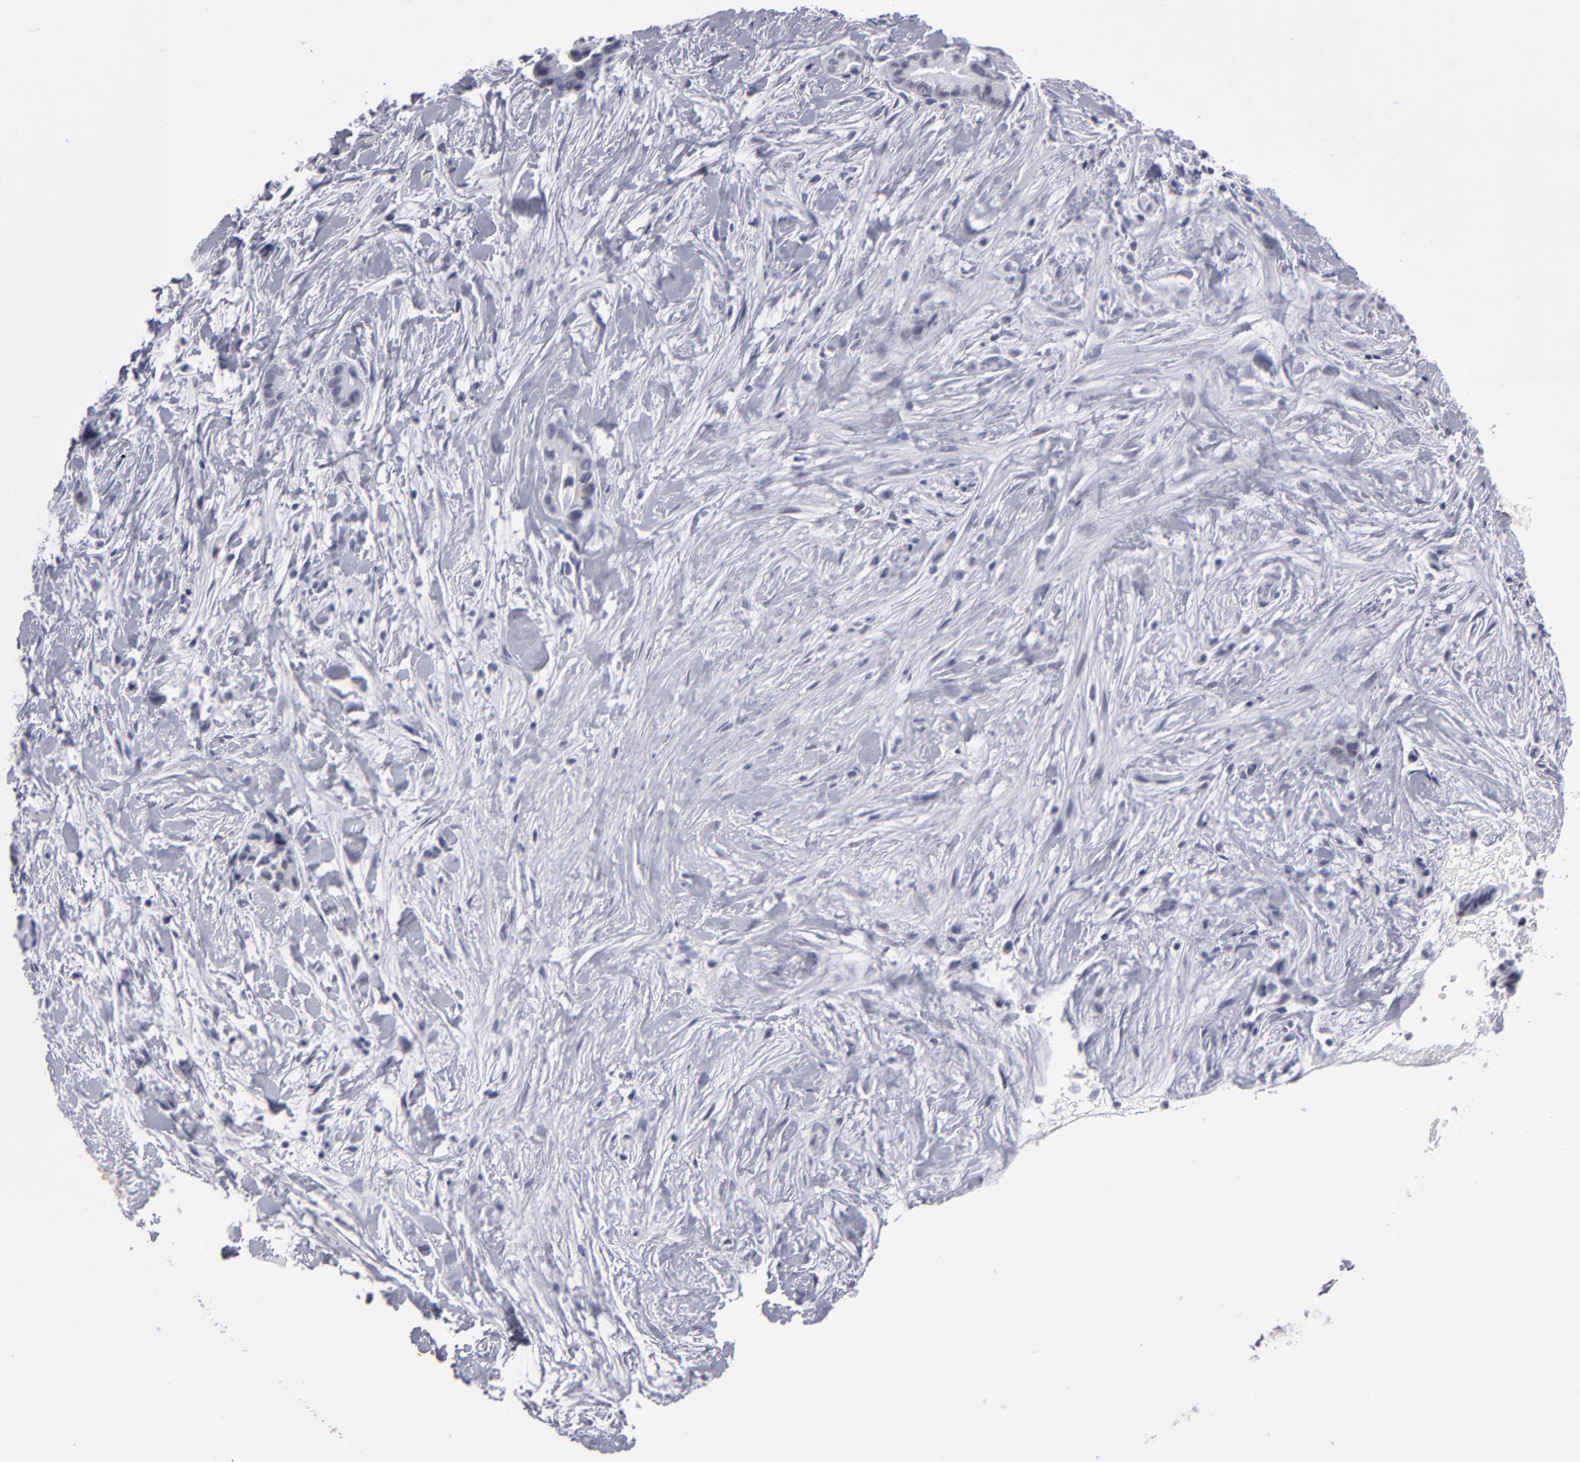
{"staining": {"intensity": "negative", "quantity": "none", "location": "none"}, "tissue": "liver cancer", "cell_type": "Tumor cells", "image_type": "cancer", "snomed": [{"axis": "morphology", "description": "Cholangiocarcinoma"}, {"axis": "topography", "description": "Liver"}], "caption": "Tumor cells show no significant staining in cholangiocarcinoma (liver).", "gene": "ALDOB", "patient": {"sex": "female", "age": 55}}